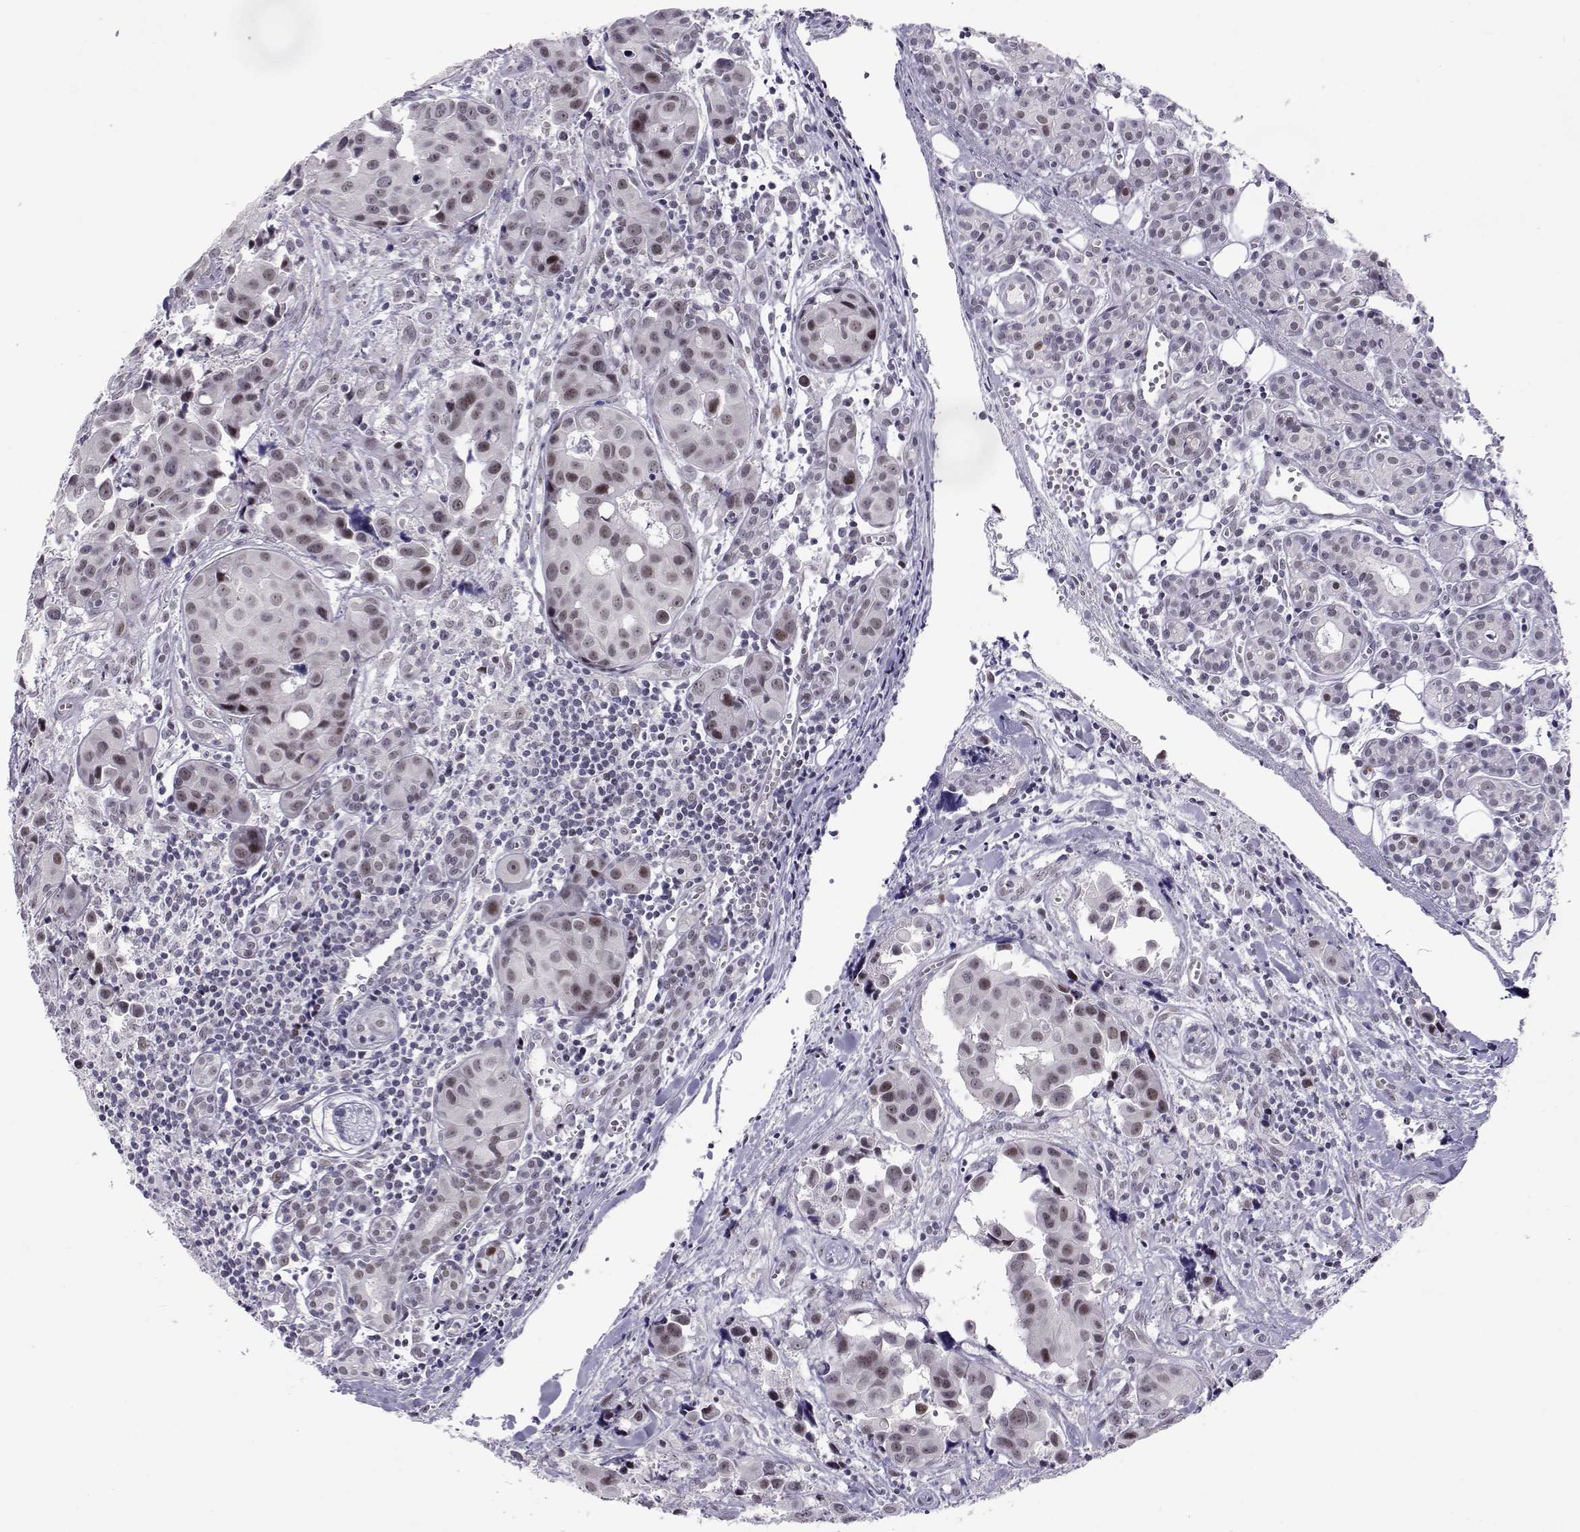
{"staining": {"intensity": "weak", "quantity": "<25%", "location": "nuclear"}, "tissue": "head and neck cancer", "cell_type": "Tumor cells", "image_type": "cancer", "snomed": [{"axis": "morphology", "description": "Adenocarcinoma, NOS"}, {"axis": "topography", "description": "Head-Neck"}], "caption": "The photomicrograph exhibits no staining of tumor cells in head and neck cancer (adenocarcinoma).", "gene": "SIX6", "patient": {"sex": "male", "age": 76}}